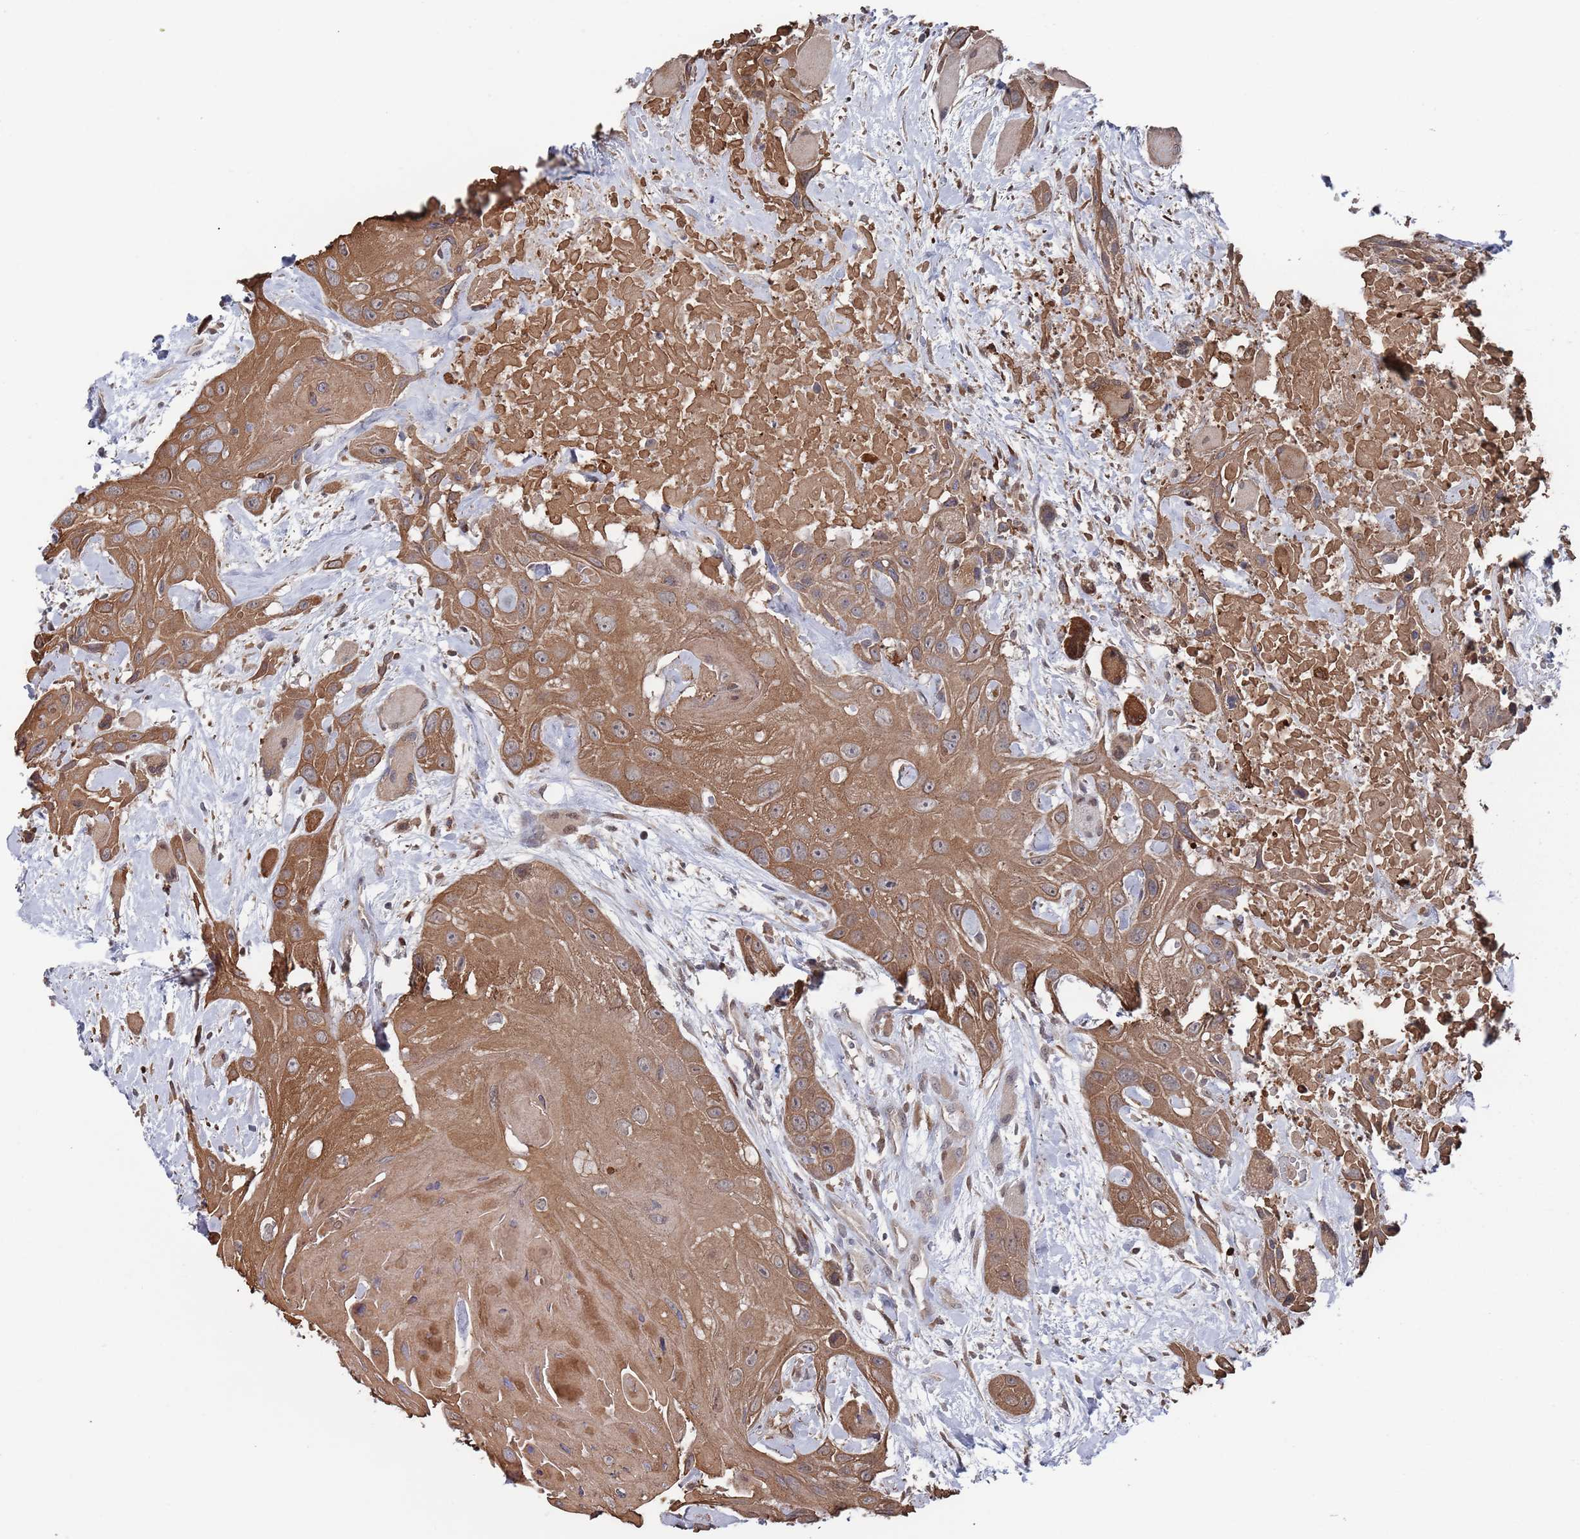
{"staining": {"intensity": "moderate", "quantity": ">75%", "location": "cytoplasmic/membranous"}, "tissue": "head and neck cancer", "cell_type": "Tumor cells", "image_type": "cancer", "snomed": [{"axis": "morphology", "description": "Squamous cell carcinoma, NOS"}, {"axis": "topography", "description": "Head-Neck"}], "caption": "There is medium levels of moderate cytoplasmic/membranous expression in tumor cells of head and neck squamous cell carcinoma, as demonstrated by immunohistochemical staining (brown color).", "gene": "DGKD", "patient": {"sex": "male", "age": 81}}